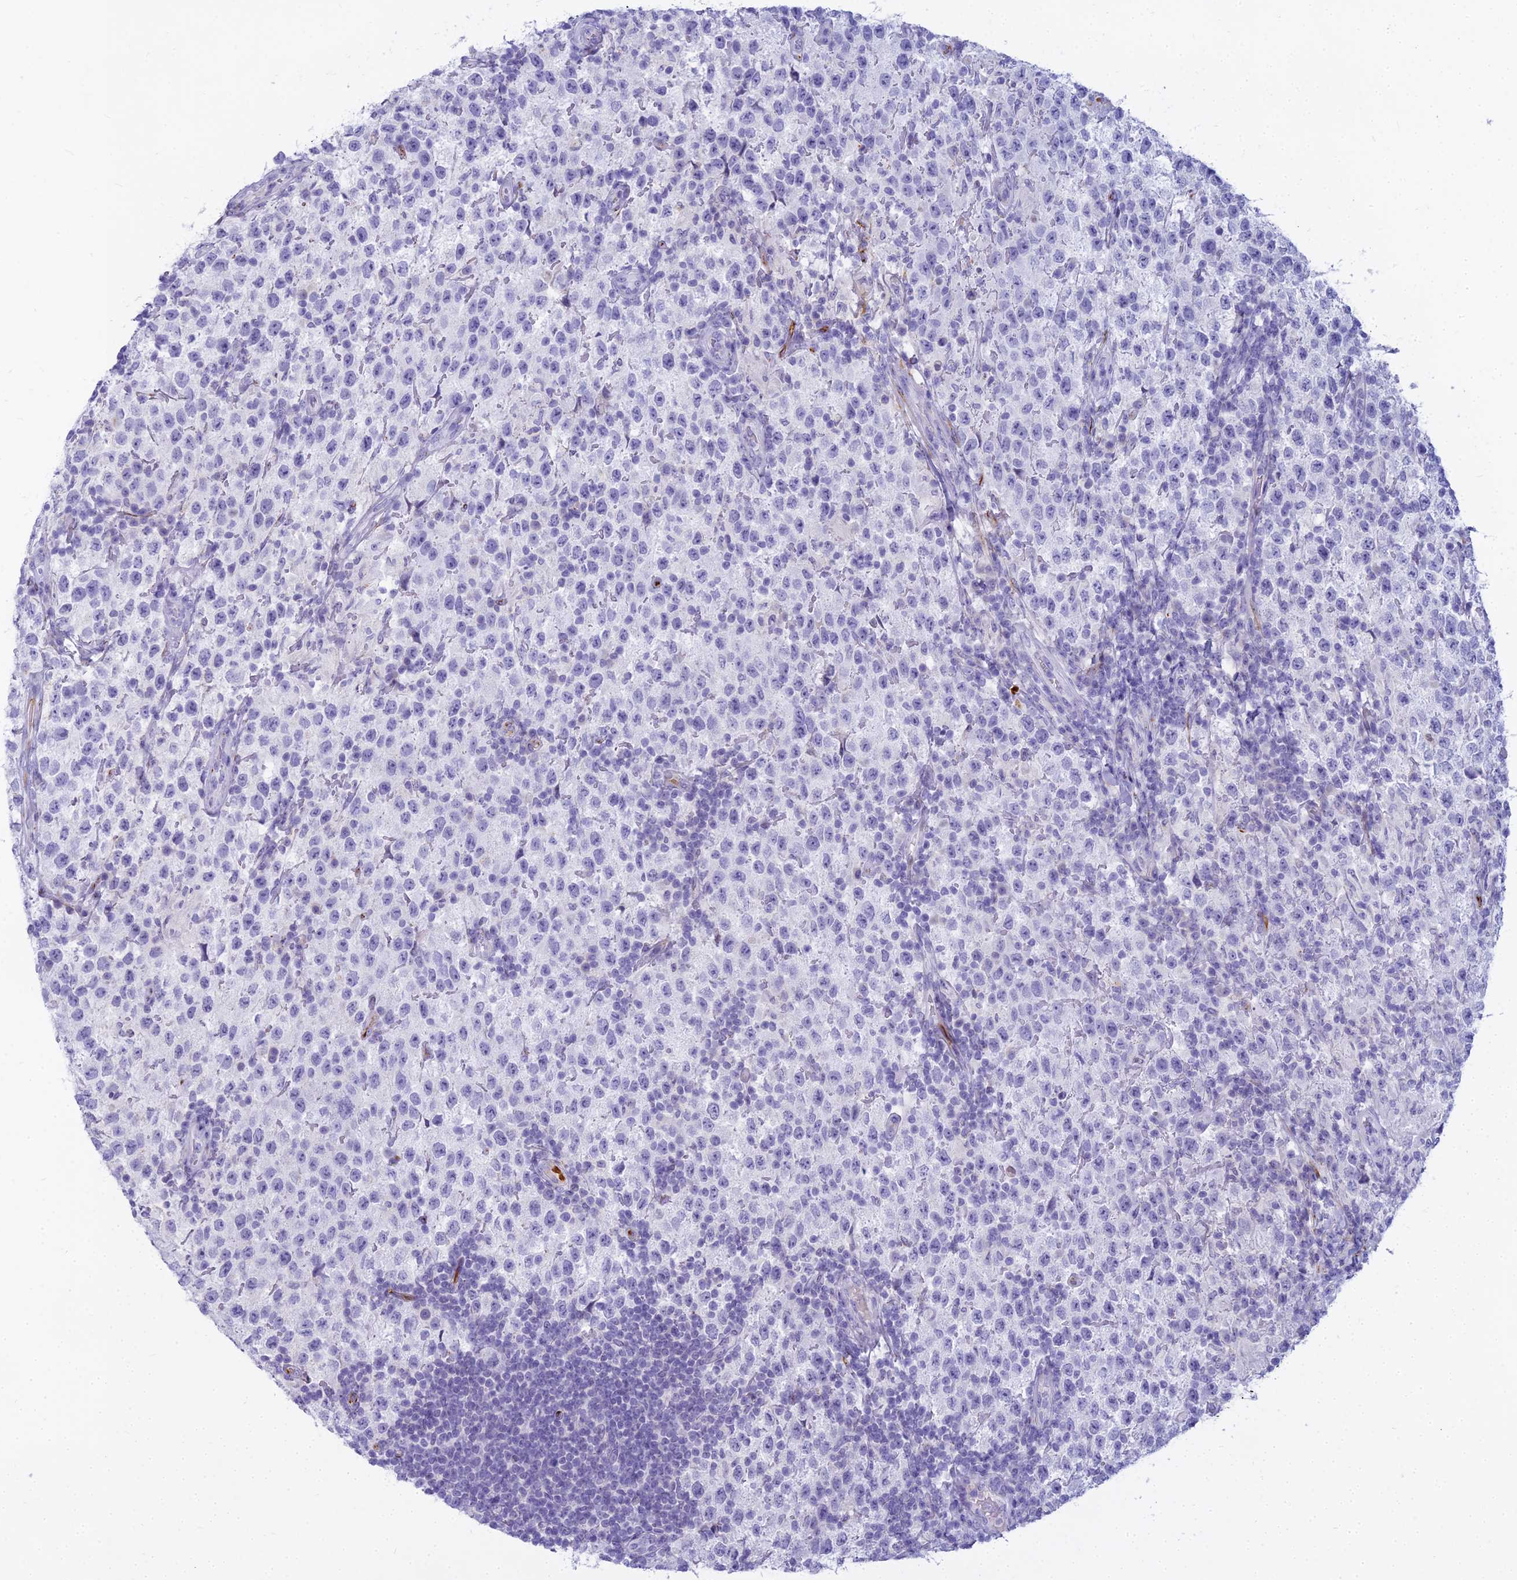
{"staining": {"intensity": "negative", "quantity": "none", "location": "none"}, "tissue": "testis cancer", "cell_type": "Tumor cells", "image_type": "cancer", "snomed": [{"axis": "morphology", "description": "Seminoma, NOS"}, {"axis": "morphology", "description": "Carcinoma, Embryonal, NOS"}, {"axis": "topography", "description": "Testis"}], "caption": "Tumor cells are negative for brown protein staining in testis embryonal carcinoma. (Stains: DAB (3,3'-diaminobenzidine) IHC with hematoxylin counter stain, Microscopy: brightfield microscopy at high magnification).", "gene": "EVI2A", "patient": {"sex": "male", "age": 41}}